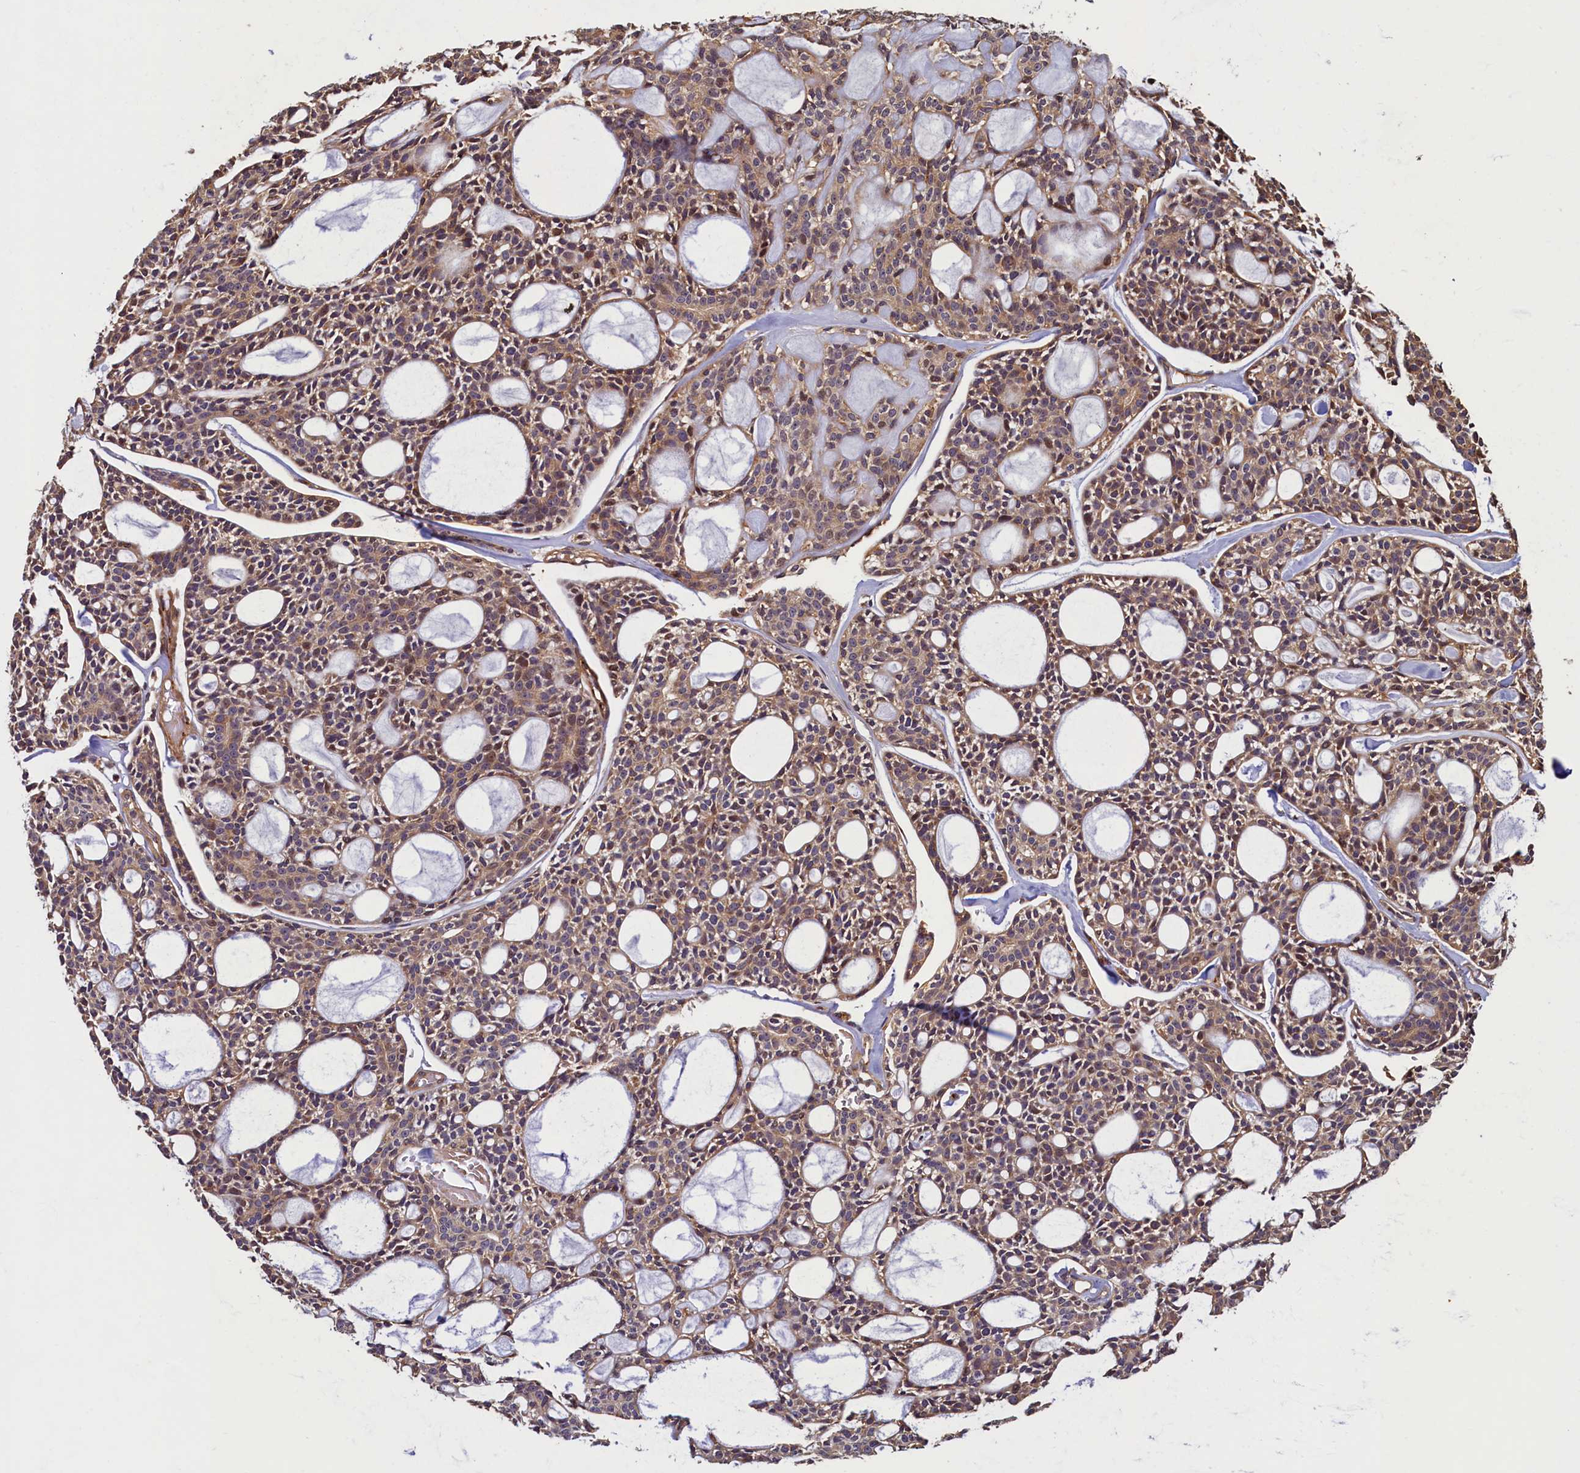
{"staining": {"intensity": "moderate", "quantity": ">75%", "location": "cytoplasmic/membranous"}, "tissue": "head and neck cancer", "cell_type": "Tumor cells", "image_type": "cancer", "snomed": [{"axis": "morphology", "description": "Adenocarcinoma, NOS"}, {"axis": "topography", "description": "Salivary gland"}, {"axis": "topography", "description": "Head-Neck"}], "caption": "Adenocarcinoma (head and neck) stained for a protein (brown) shows moderate cytoplasmic/membranous positive expression in approximately >75% of tumor cells.", "gene": "TMEM181", "patient": {"sex": "male", "age": 55}}